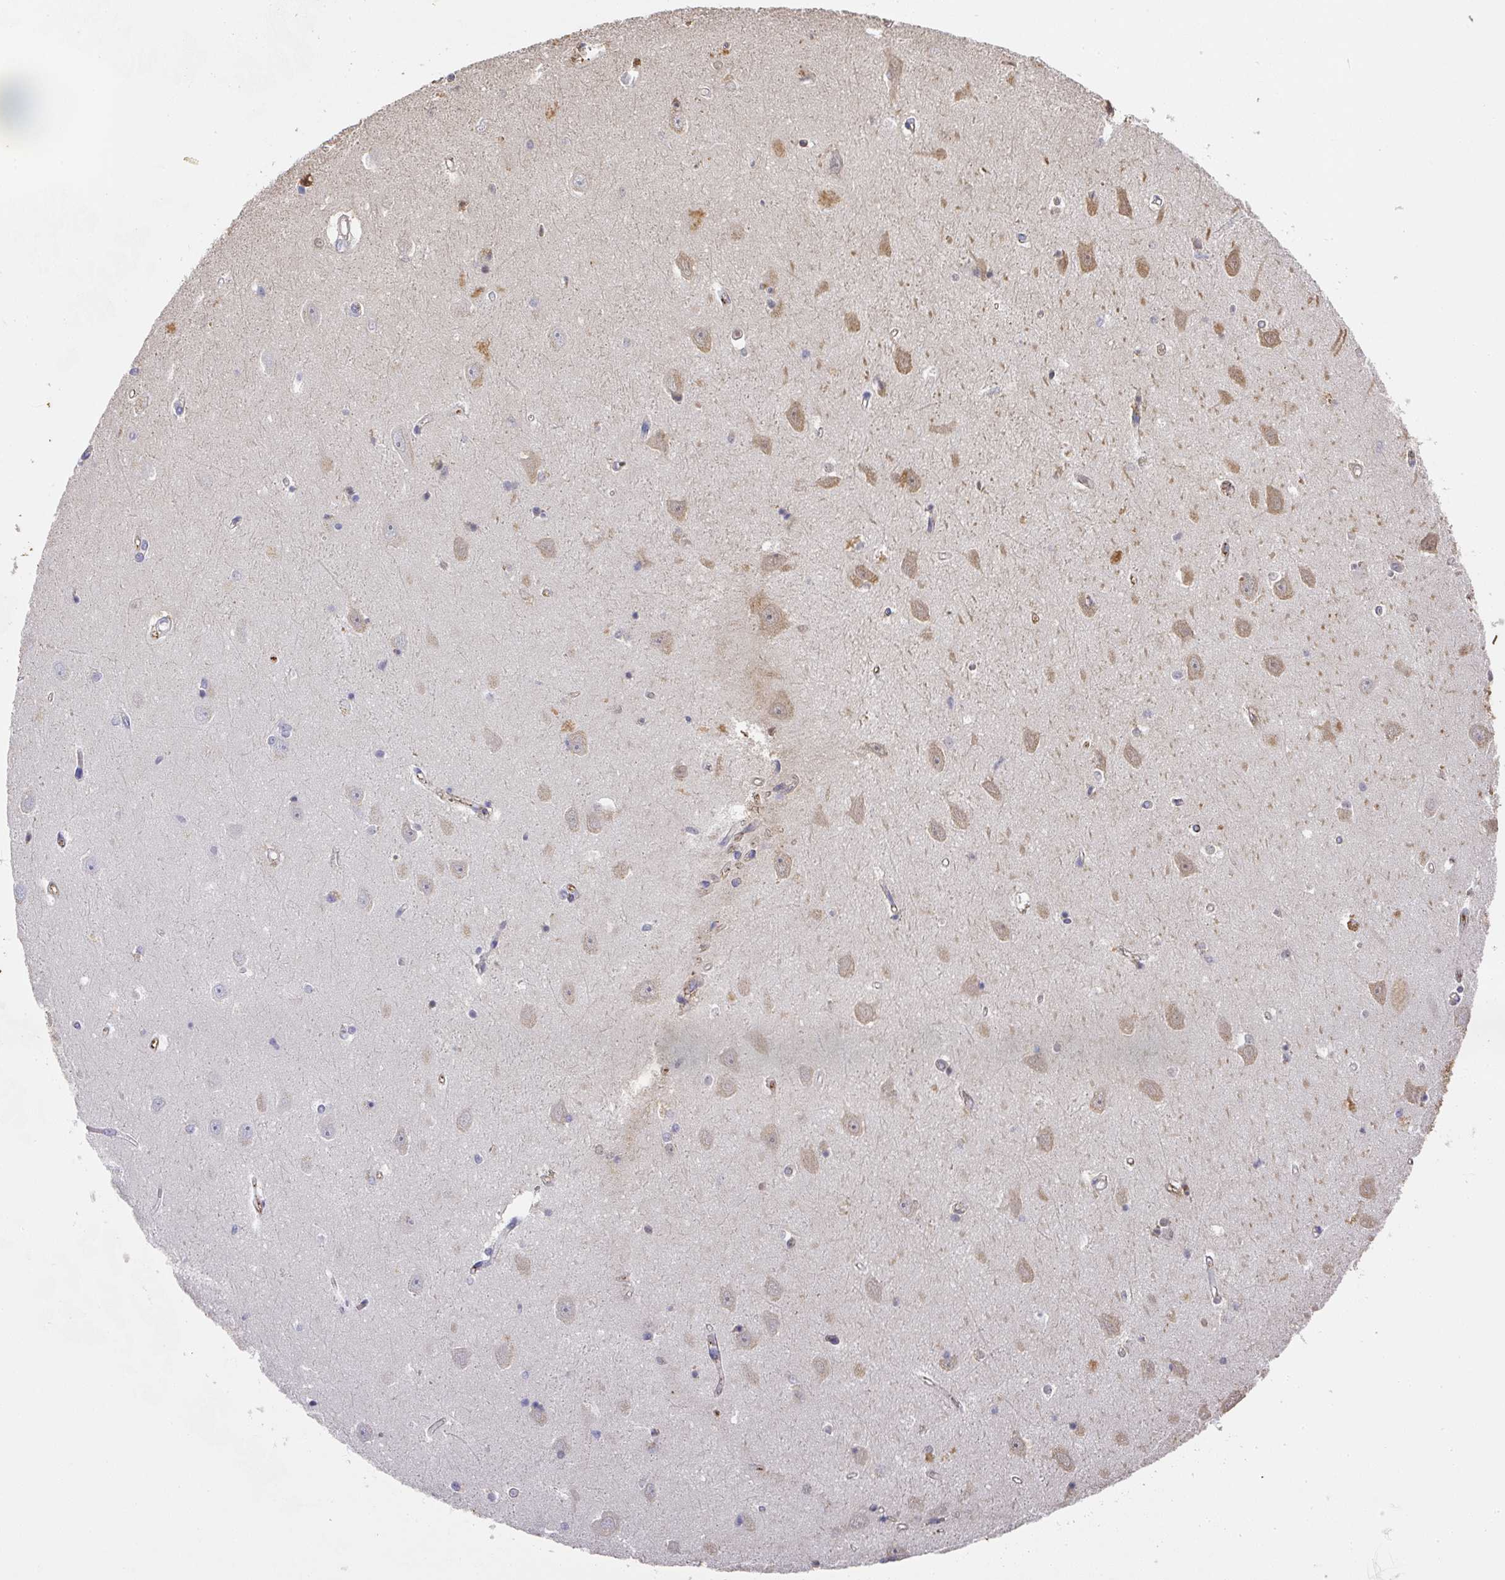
{"staining": {"intensity": "moderate", "quantity": "<25%", "location": "cytoplasmic/membranous,nuclear"}, "tissue": "hippocampus", "cell_type": "Glial cells", "image_type": "normal", "snomed": [{"axis": "morphology", "description": "Normal tissue, NOS"}, {"axis": "topography", "description": "Hippocampus"}], "caption": "DAB (3,3'-diaminobenzidine) immunohistochemical staining of normal hippocampus shows moderate cytoplasmic/membranous,nuclear protein expression in about <25% of glial cells.", "gene": "ALB", "patient": {"sex": "female", "age": 64}}